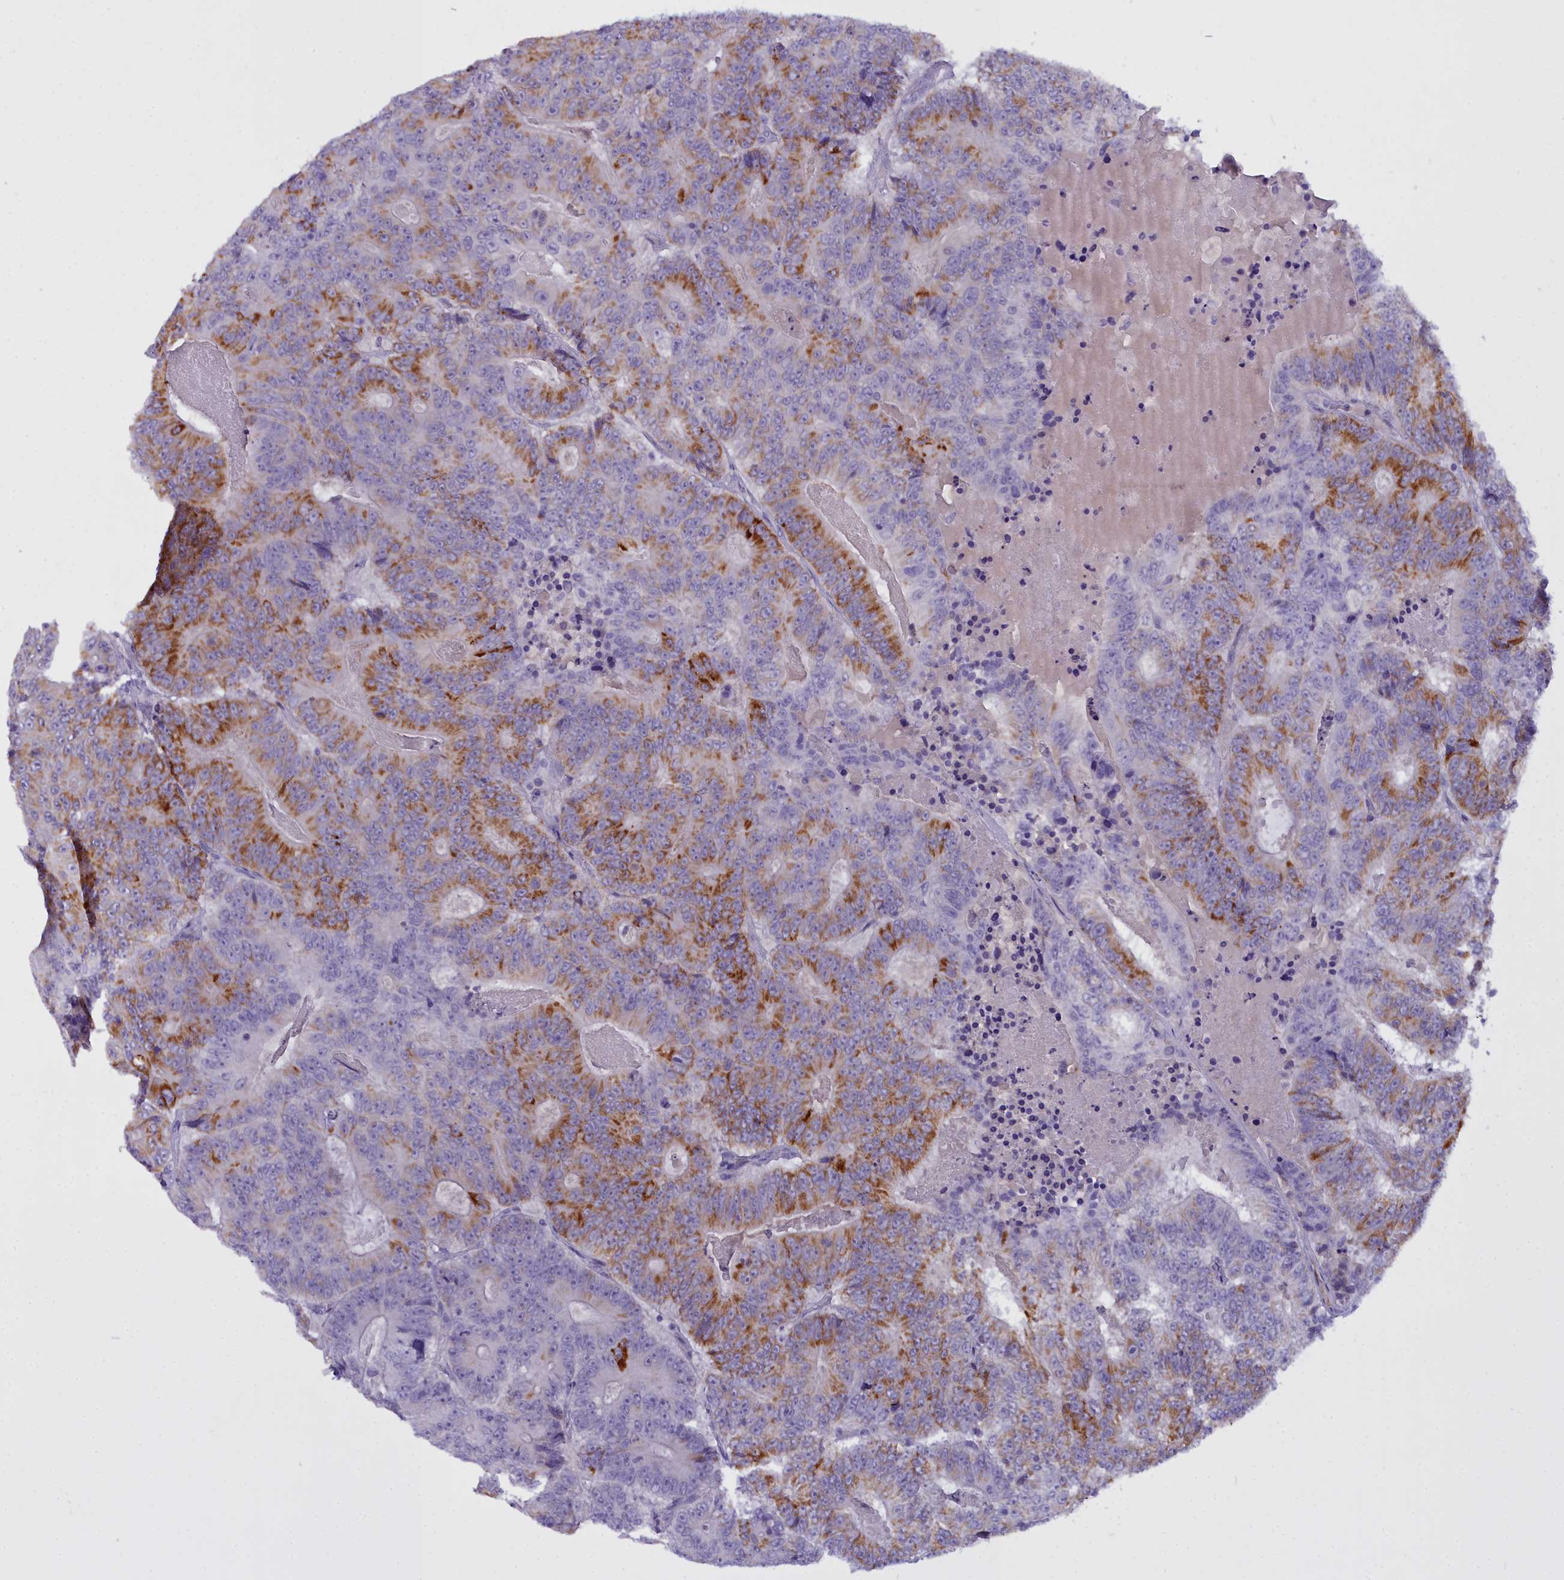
{"staining": {"intensity": "moderate", "quantity": "25%-75%", "location": "cytoplasmic/membranous"}, "tissue": "colorectal cancer", "cell_type": "Tumor cells", "image_type": "cancer", "snomed": [{"axis": "morphology", "description": "Adenocarcinoma, NOS"}, {"axis": "topography", "description": "Colon"}], "caption": "Colorectal cancer stained with a brown dye demonstrates moderate cytoplasmic/membranous positive staining in about 25%-75% of tumor cells.", "gene": "OSTN", "patient": {"sex": "male", "age": 83}}